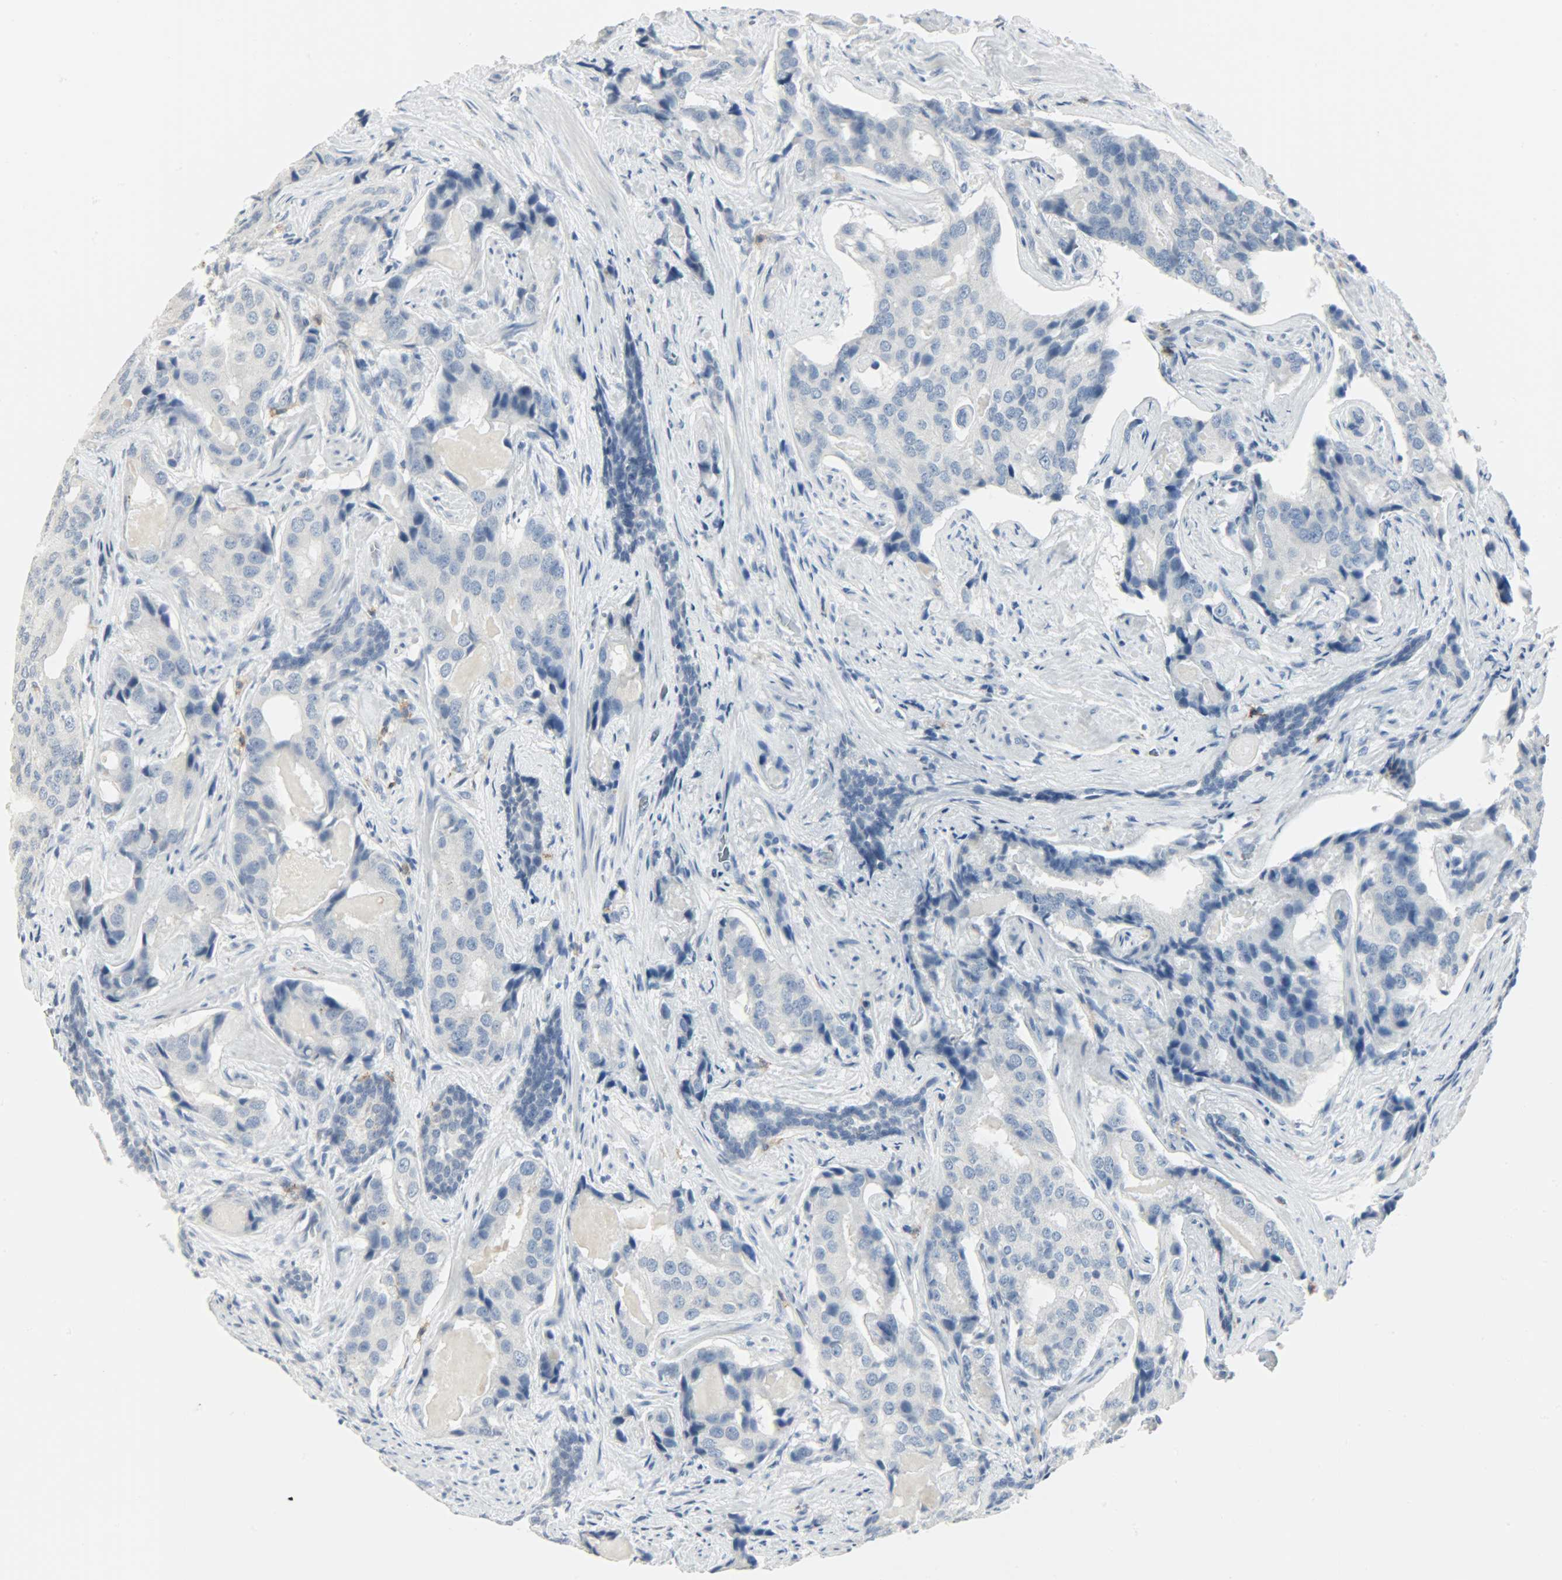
{"staining": {"intensity": "negative", "quantity": "none", "location": "none"}, "tissue": "prostate cancer", "cell_type": "Tumor cells", "image_type": "cancer", "snomed": [{"axis": "morphology", "description": "Adenocarcinoma, High grade"}, {"axis": "topography", "description": "Prostate"}], "caption": "Human prostate cancer stained for a protein using immunohistochemistry (IHC) demonstrates no expression in tumor cells.", "gene": "KIT", "patient": {"sex": "male", "age": 58}}